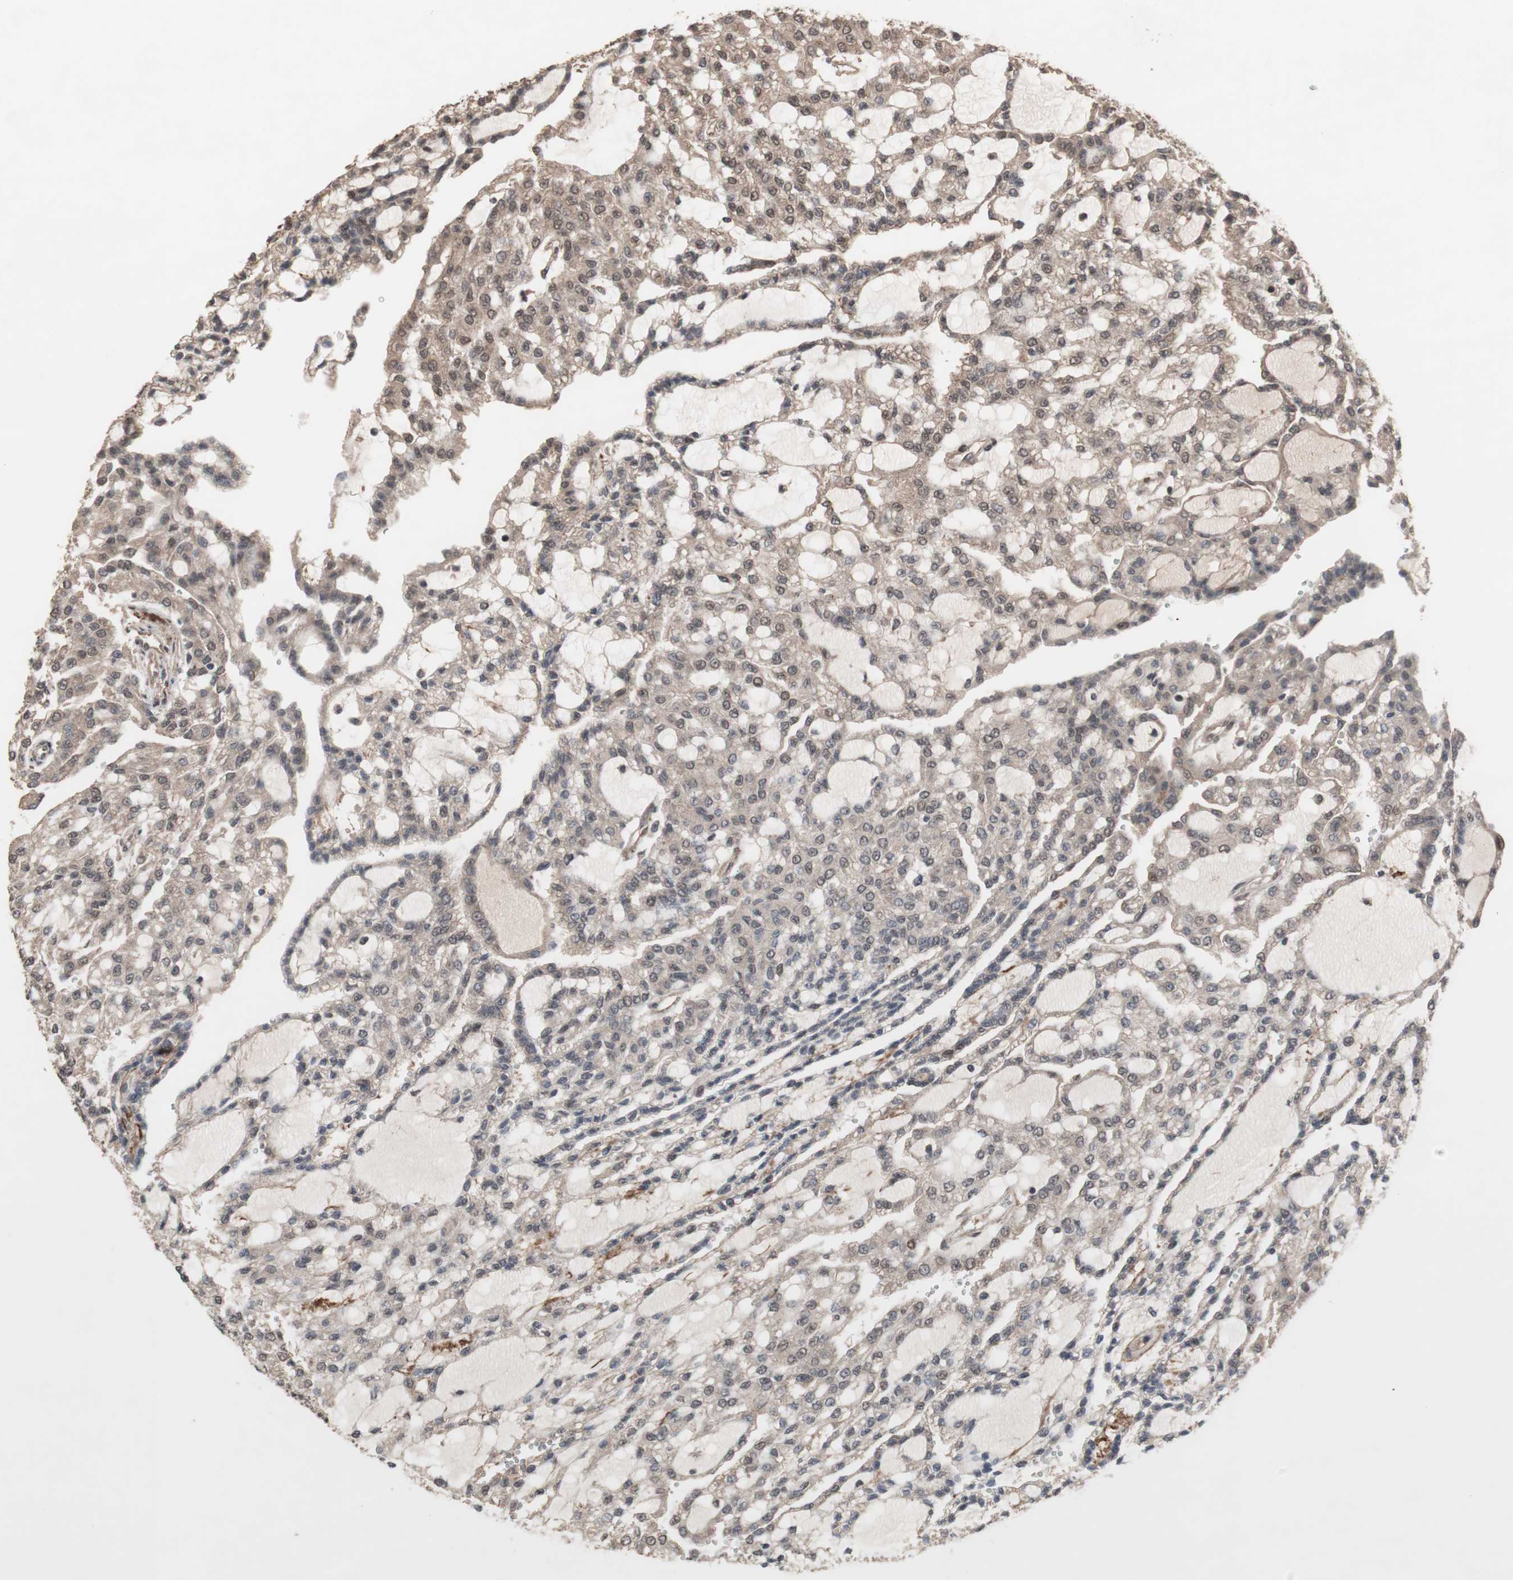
{"staining": {"intensity": "moderate", "quantity": ">75%", "location": "cytoplasmic/membranous"}, "tissue": "renal cancer", "cell_type": "Tumor cells", "image_type": "cancer", "snomed": [{"axis": "morphology", "description": "Adenocarcinoma, NOS"}, {"axis": "topography", "description": "Kidney"}], "caption": "Tumor cells demonstrate medium levels of moderate cytoplasmic/membranous positivity in approximately >75% of cells in adenocarcinoma (renal).", "gene": "KANSL1", "patient": {"sex": "male", "age": 63}}